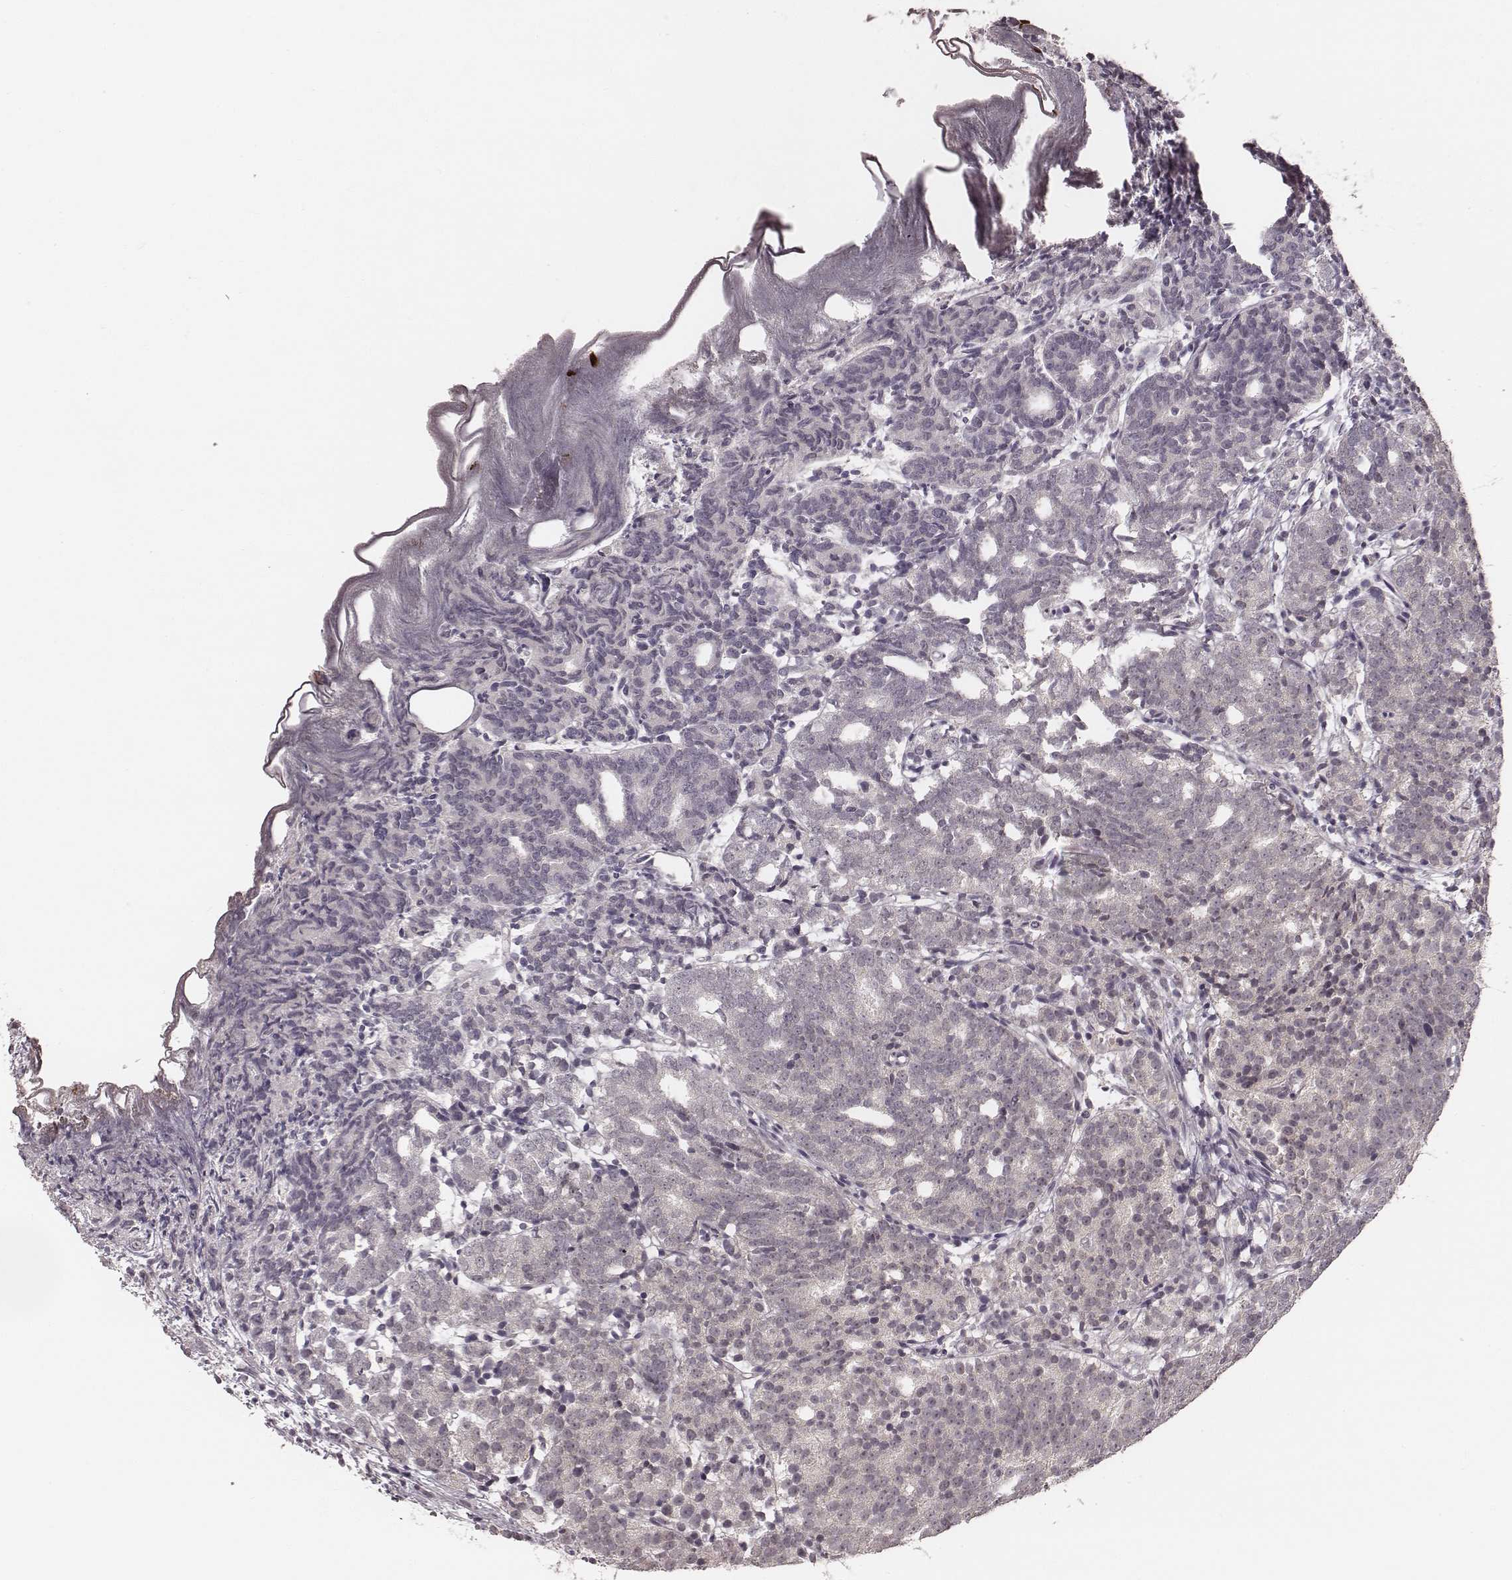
{"staining": {"intensity": "negative", "quantity": "none", "location": "none"}, "tissue": "prostate cancer", "cell_type": "Tumor cells", "image_type": "cancer", "snomed": [{"axis": "morphology", "description": "Adenocarcinoma, High grade"}, {"axis": "topography", "description": "Prostate"}], "caption": "The histopathology image displays no staining of tumor cells in high-grade adenocarcinoma (prostate).", "gene": "LY6K", "patient": {"sex": "male", "age": 53}}